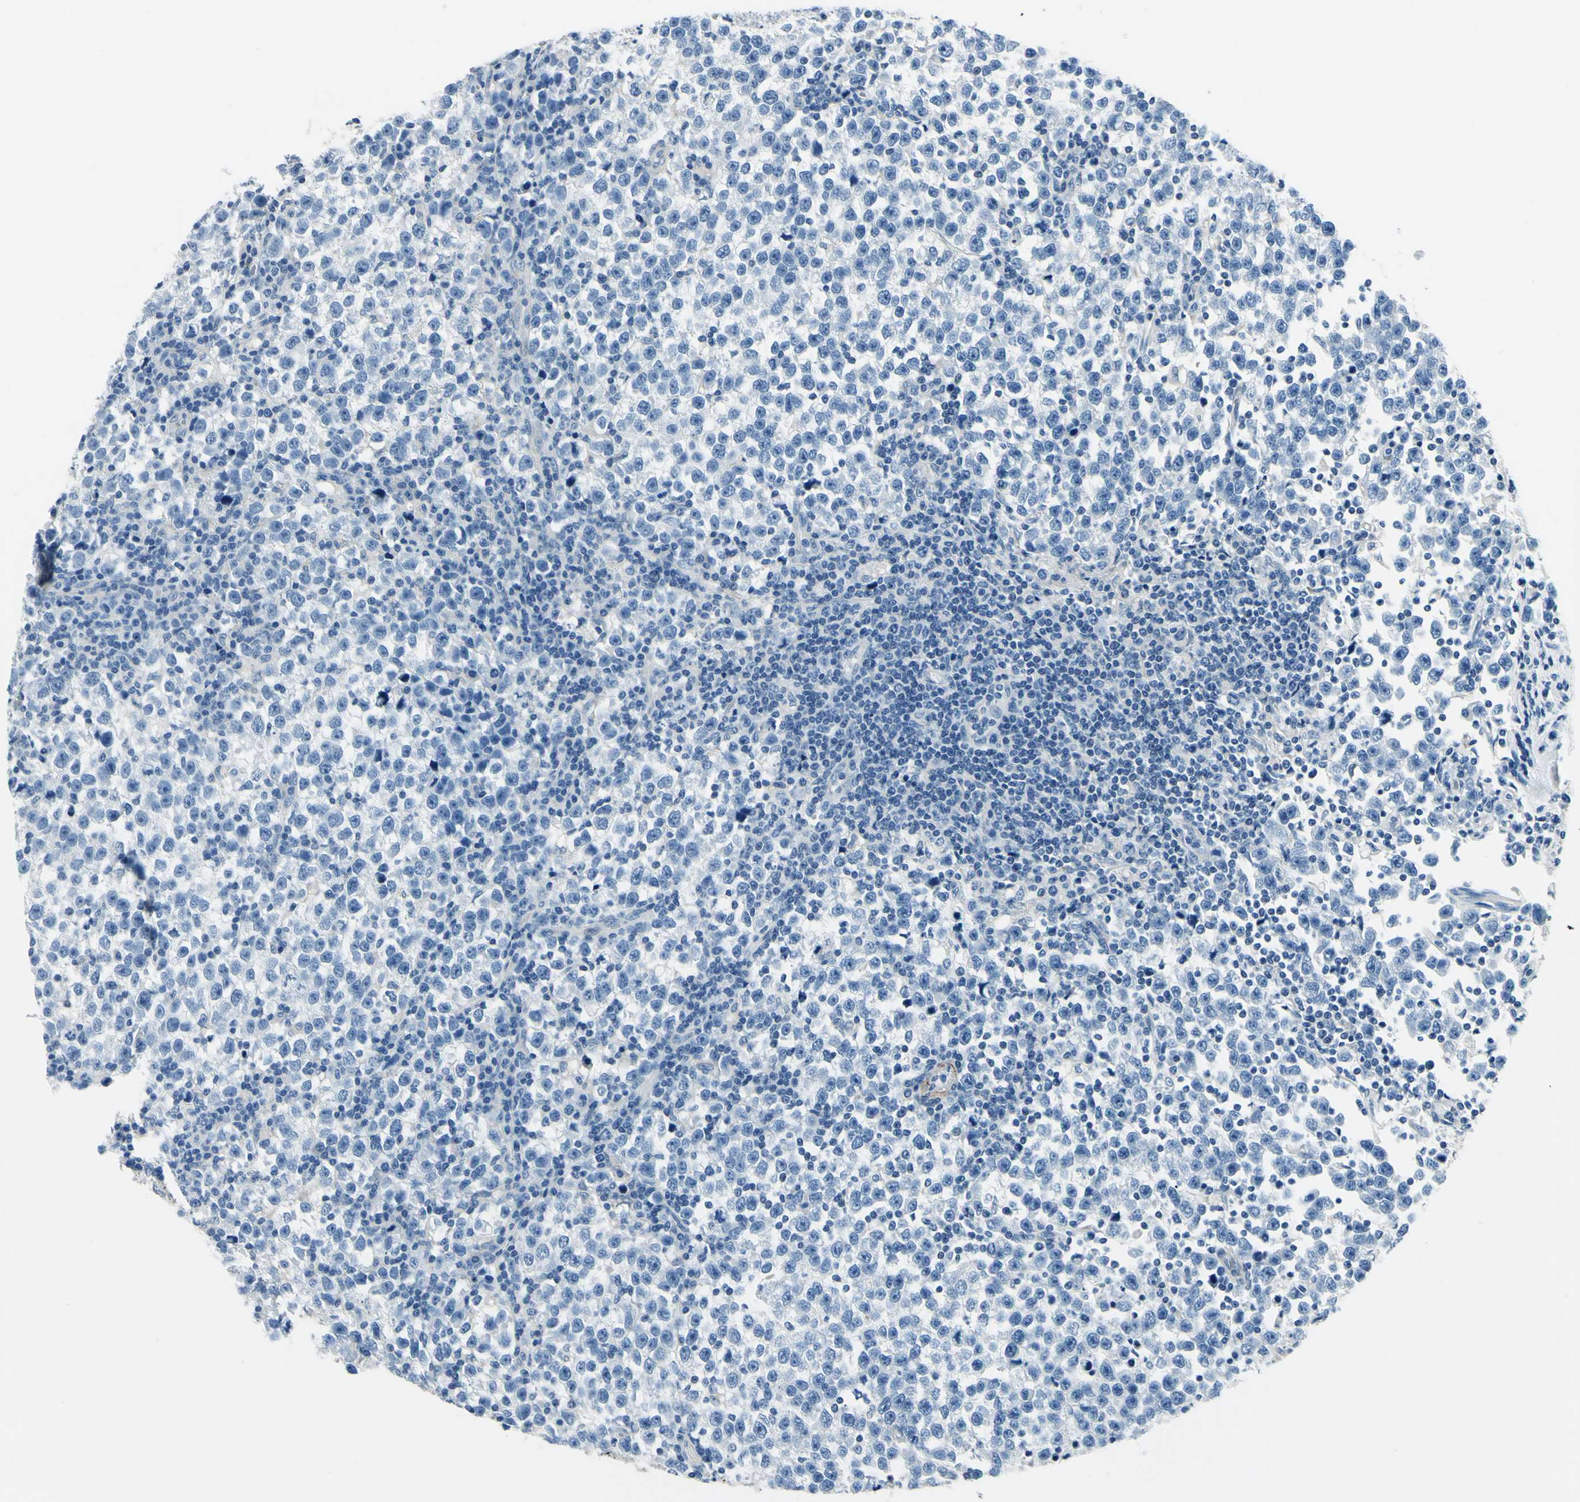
{"staining": {"intensity": "negative", "quantity": "none", "location": "none"}, "tissue": "testis cancer", "cell_type": "Tumor cells", "image_type": "cancer", "snomed": [{"axis": "morphology", "description": "Seminoma, NOS"}, {"axis": "topography", "description": "Testis"}], "caption": "This is an immunohistochemistry (IHC) micrograph of seminoma (testis). There is no staining in tumor cells.", "gene": "CDH15", "patient": {"sex": "male", "age": 43}}